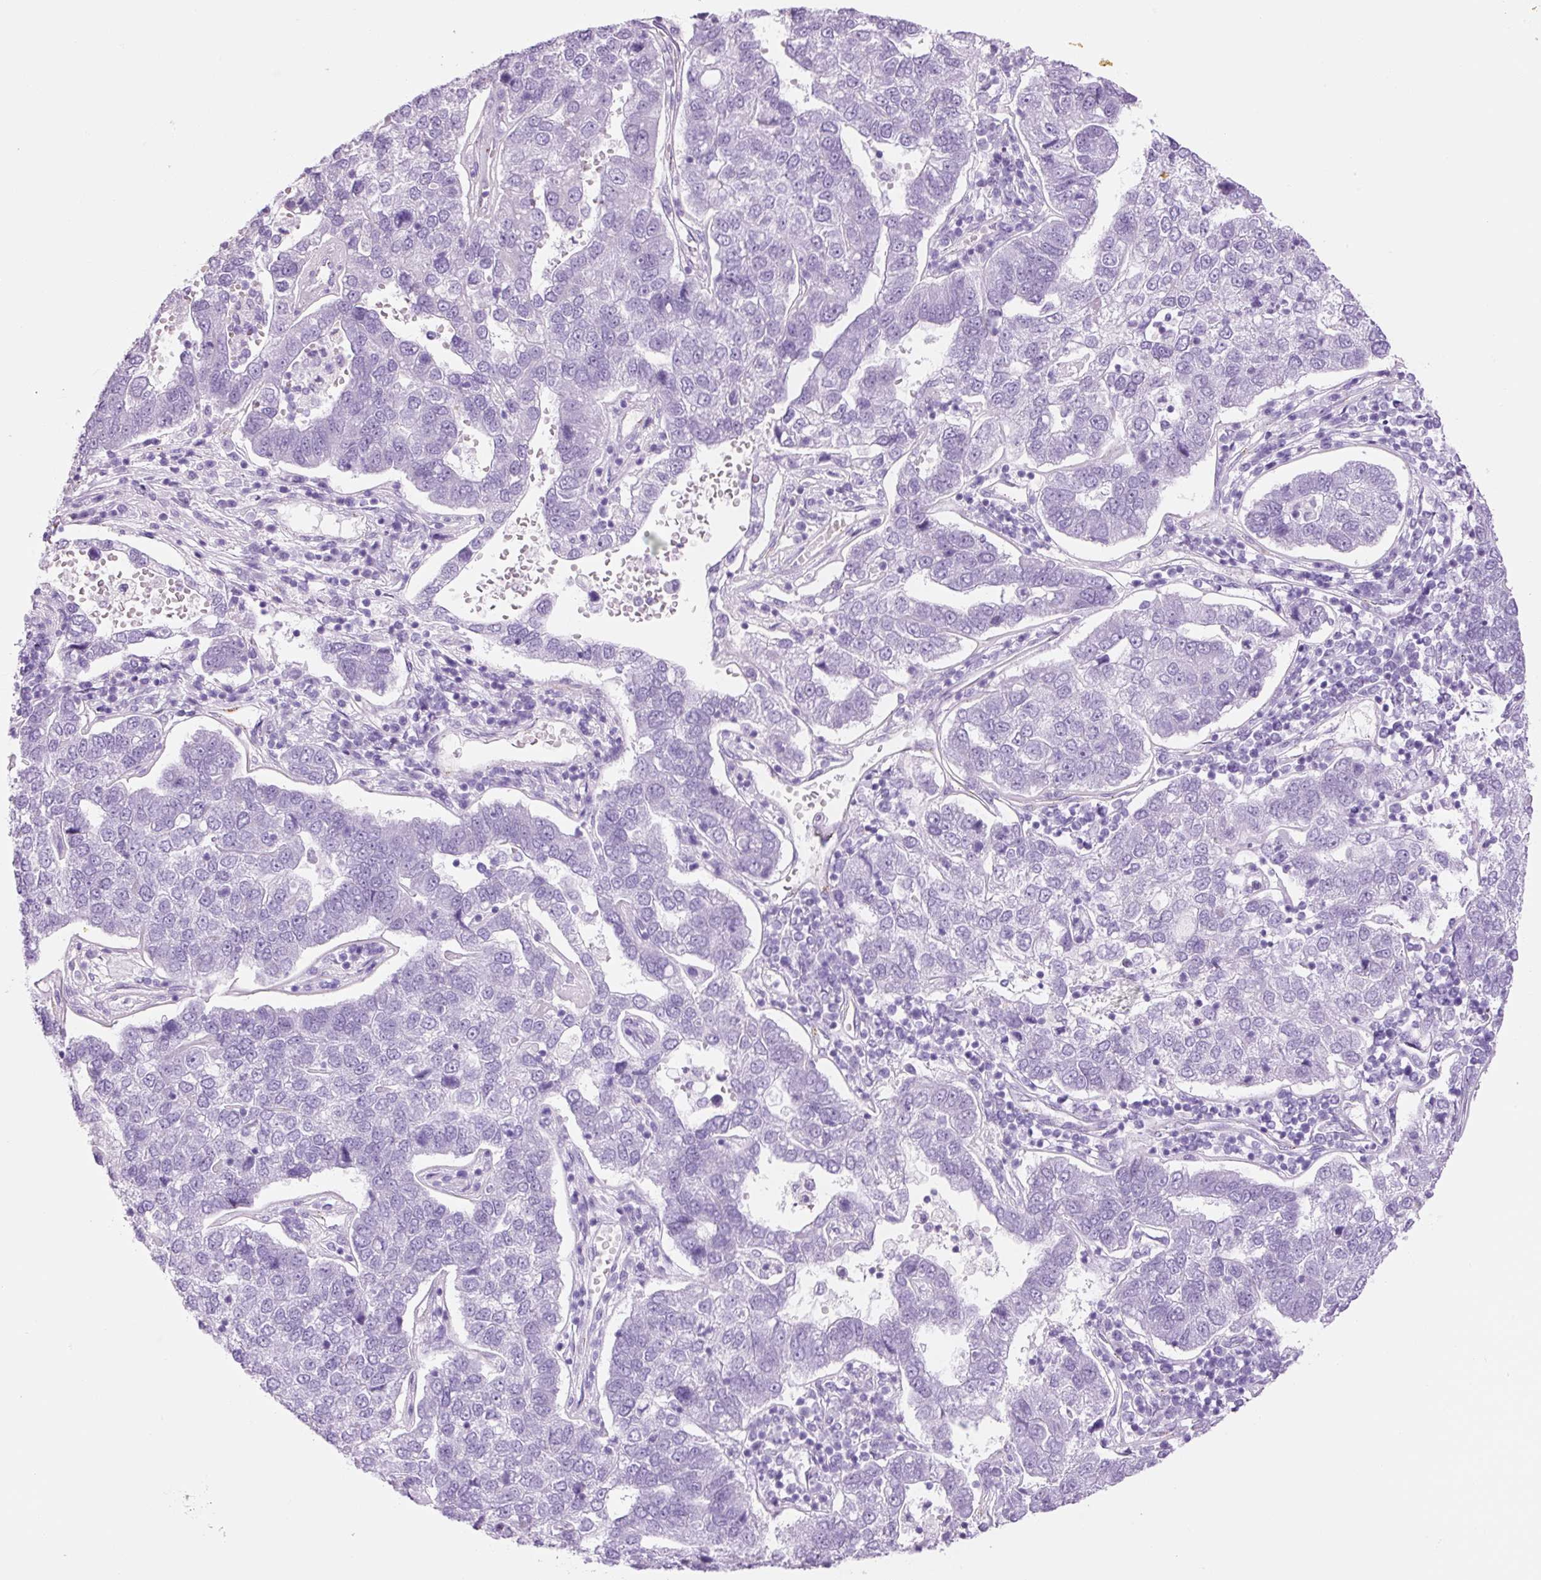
{"staining": {"intensity": "negative", "quantity": "none", "location": "none"}, "tissue": "pancreatic cancer", "cell_type": "Tumor cells", "image_type": "cancer", "snomed": [{"axis": "morphology", "description": "Adenocarcinoma, NOS"}, {"axis": "topography", "description": "Pancreas"}], "caption": "Micrograph shows no significant protein positivity in tumor cells of pancreatic cancer (adenocarcinoma). (Stains: DAB (3,3'-diaminobenzidine) immunohistochemistry (IHC) with hematoxylin counter stain, Microscopy: brightfield microscopy at high magnification).", "gene": "ADSS1", "patient": {"sex": "female", "age": 61}}